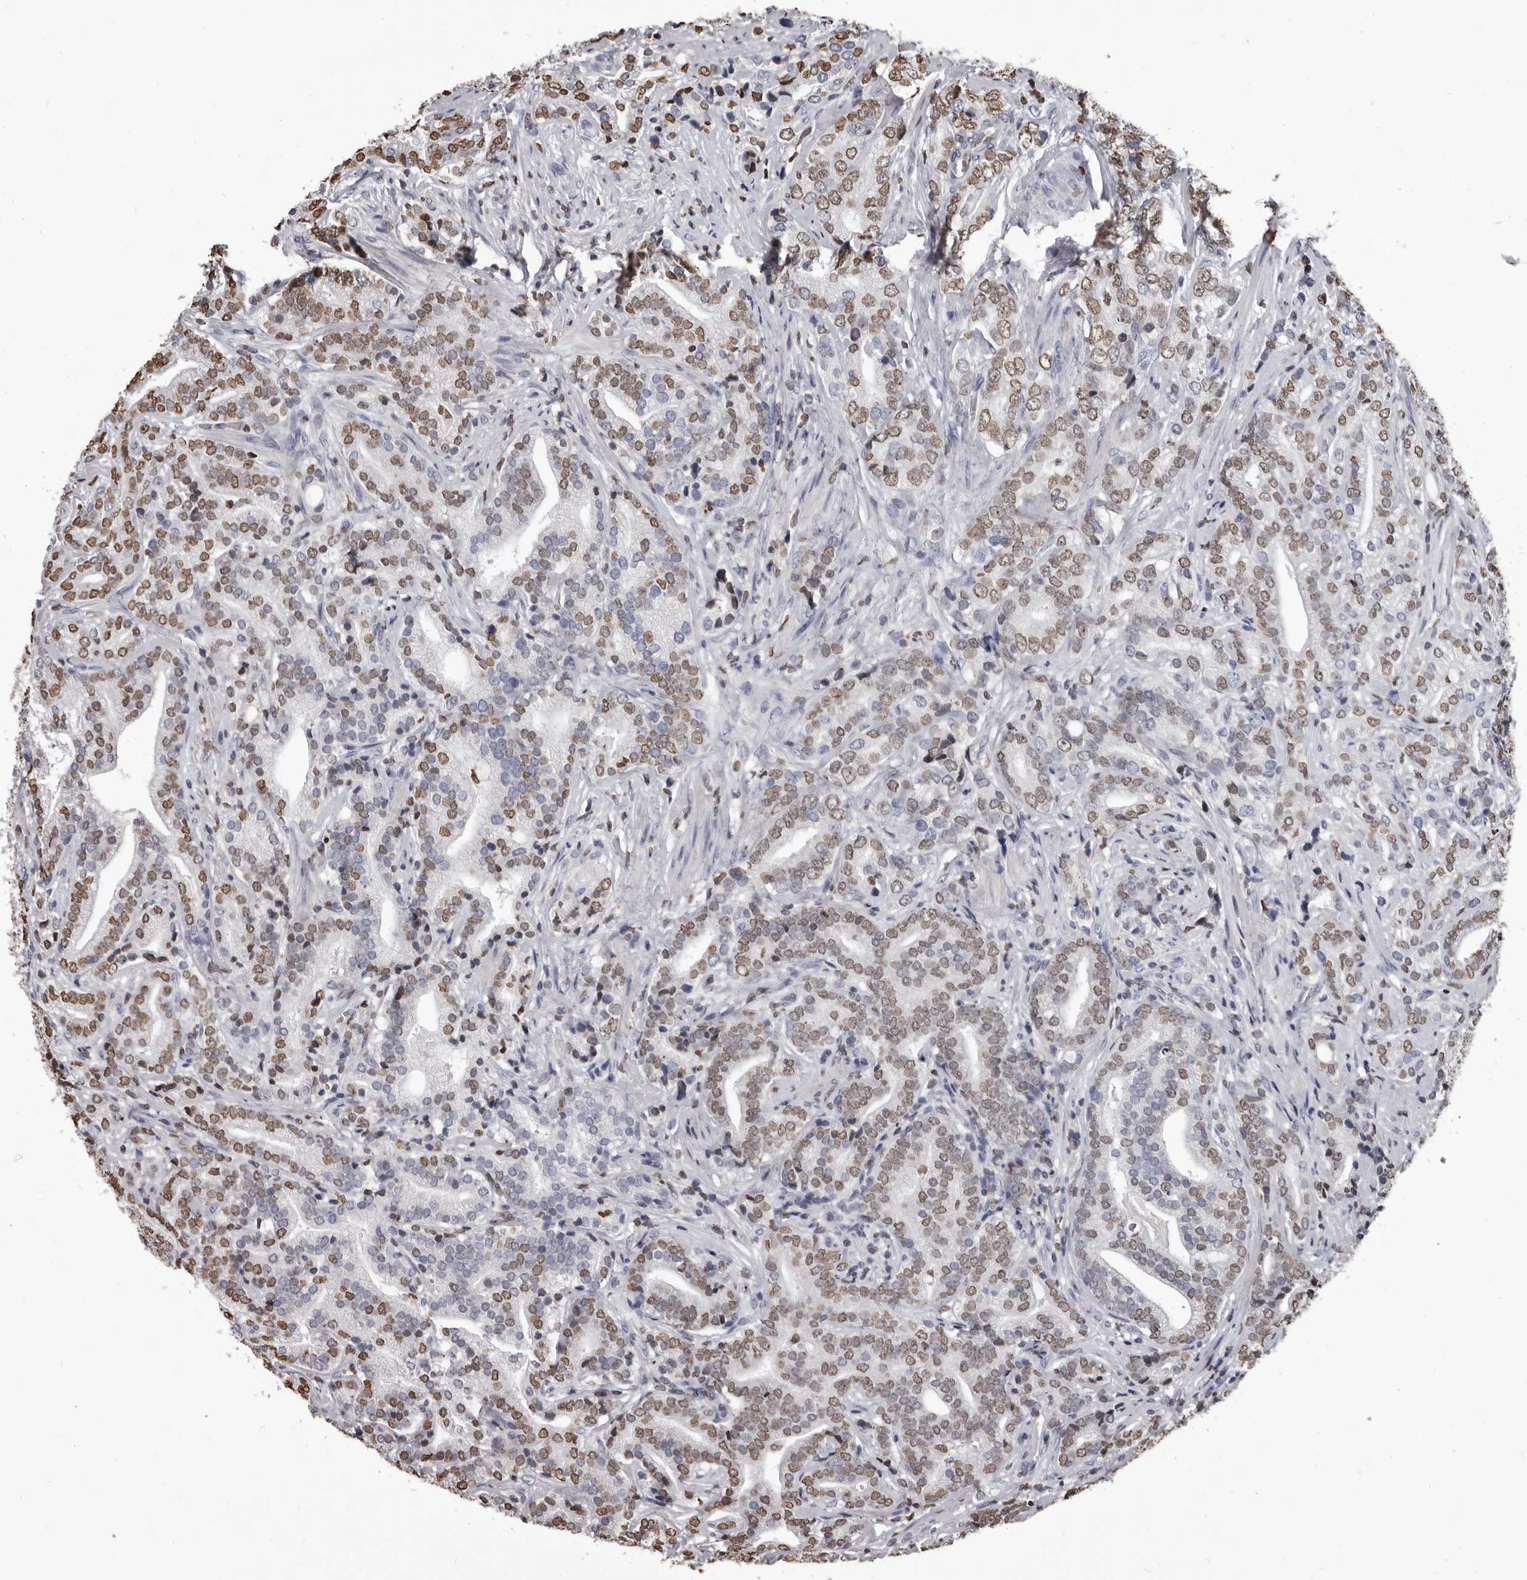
{"staining": {"intensity": "moderate", "quantity": ">75%", "location": "nuclear"}, "tissue": "prostate cancer", "cell_type": "Tumor cells", "image_type": "cancer", "snomed": [{"axis": "morphology", "description": "Adenocarcinoma, High grade"}, {"axis": "topography", "description": "Prostate"}], "caption": "This photomicrograph reveals immunohistochemistry (IHC) staining of prostate high-grade adenocarcinoma, with medium moderate nuclear positivity in approximately >75% of tumor cells.", "gene": "AHR", "patient": {"sex": "male", "age": 57}}